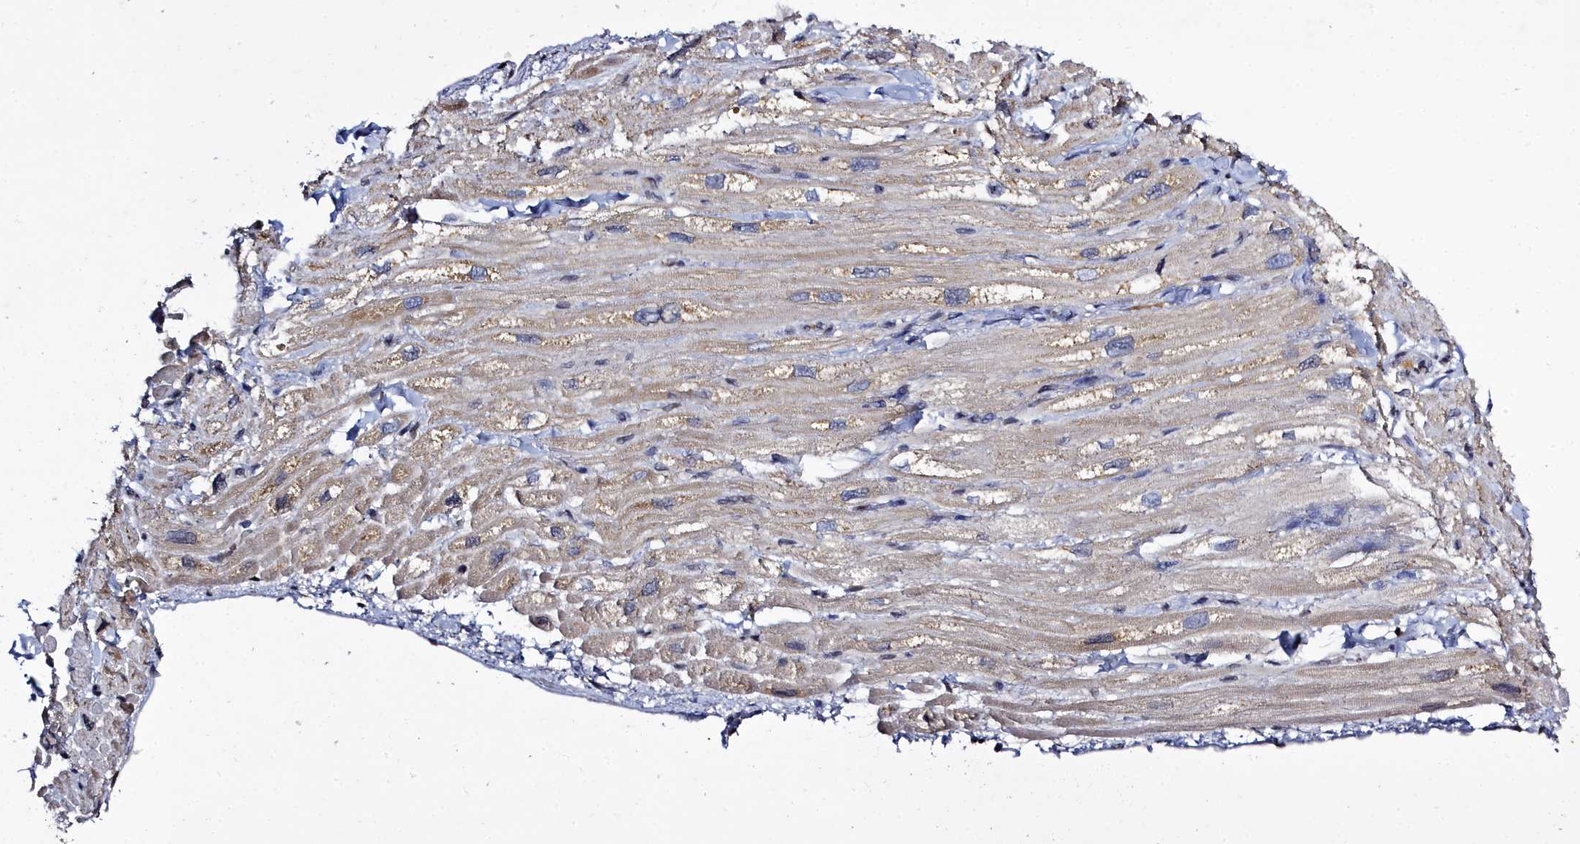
{"staining": {"intensity": "moderate", "quantity": "25%-75%", "location": "cytoplasmic/membranous"}, "tissue": "heart muscle", "cell_type": "Cardiomyocytes", "image_type": "normal", "snomed": [{"axis": "morphology", "description": "Normal tissue, NOS"}, {"axis": "topography", "description": "Heart"}], "caption": "Protein staining by IHC exhibits moderate cytoplasmic/membranous positivity in approximately 25%-75% of cardiomyocytes in unremarkable heart muscle. The staining is performed using DAB (3,3'-diaminobenzidine) brown chromogen to label protein expression. The nuclei are counter-stained blue using hematoxylin.", "gene": "FZD4", "patient": {"sex": "male", "age": 65}}